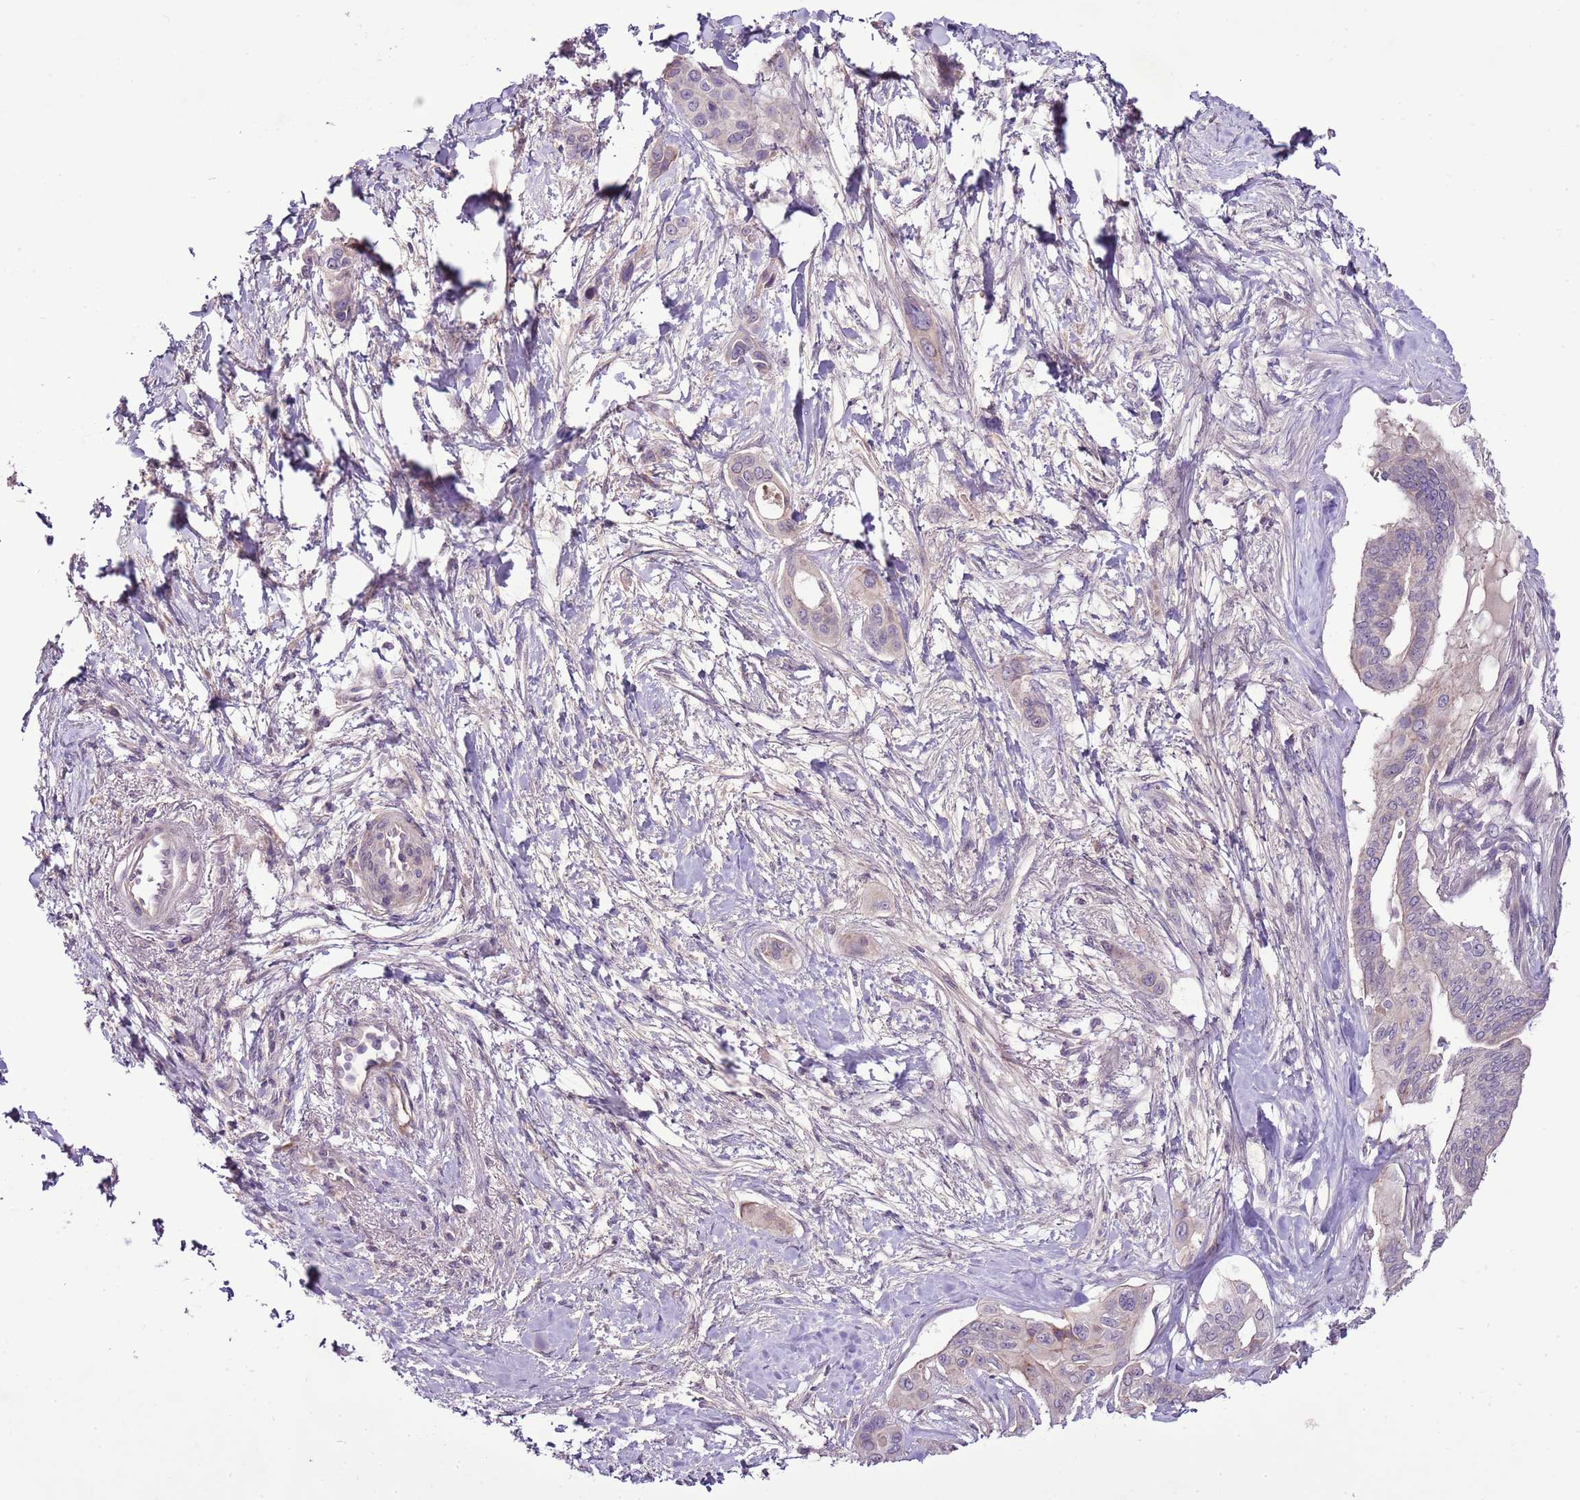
{"staining": {"intensity": "negative", "quantity": "none", "location": "none"}, "tissue": "pancreatic cancer", "cell_type": "Tumor cells", "image_type": "cancer", "snomed": [{"axis": "morphology", "description": "Adenocarcinoma, NOS"}, {"axis": "topography", "description": "Pancreas"}], "caption": "The immunohistochemistry (IHC) histopathology image has no significant expression in tumor cells of pancreatic cancer tissue.", "gene": "CMKLR1", "patient": {"sex": "male", "age": 72}}